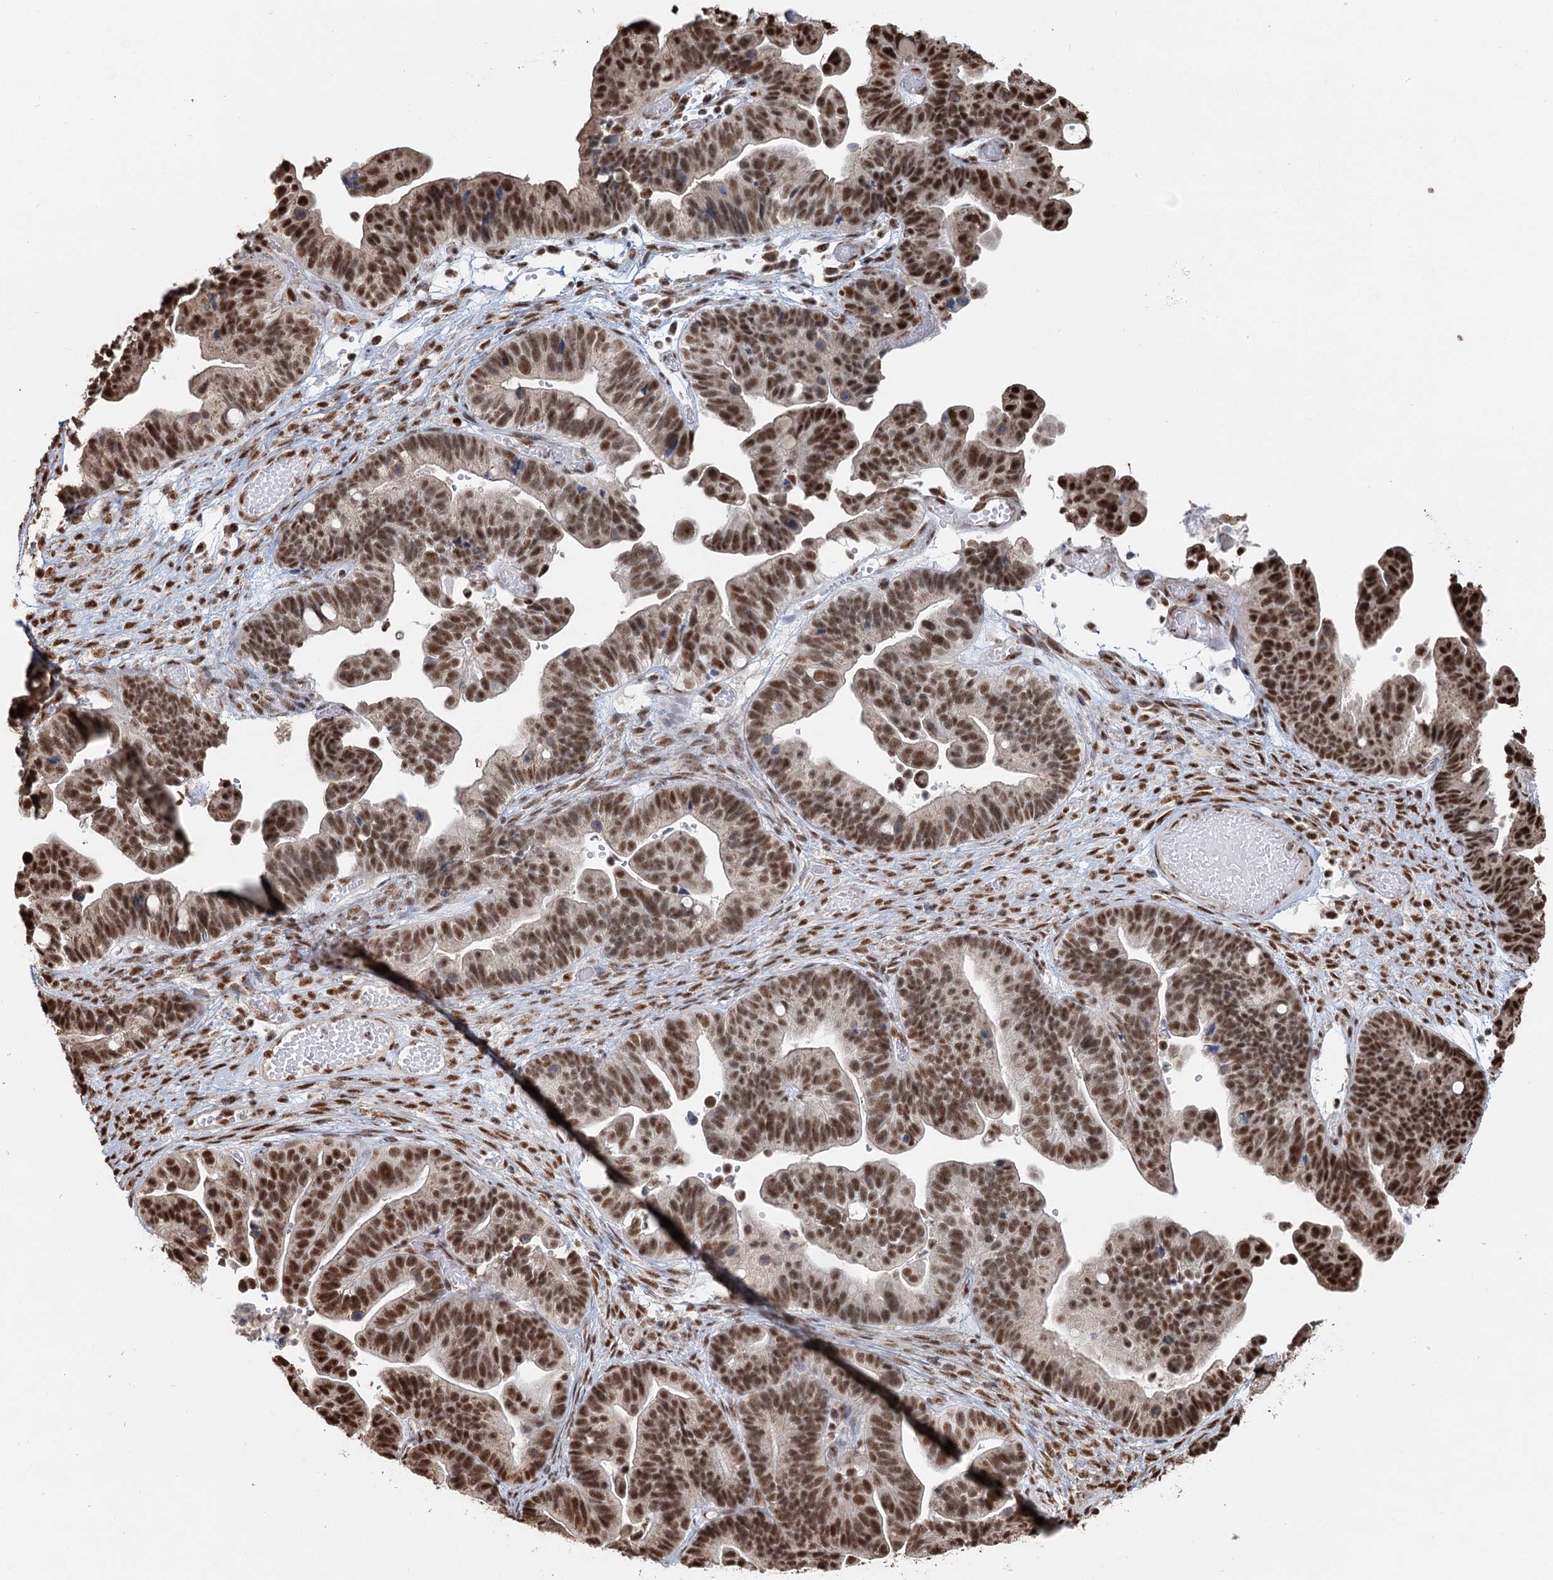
{"staining": {"intensity": "strong", "quantity": ">75%", "location": "nuclear"}, "tissue": "ovarian cancer", "cell_type": "Tumor cells", "image_type": "cancer", "snomed": [{"axis": "morphology", "description": "Cystadenocarcinoma, serous, NOS"}, {"axis": "topography", "description": "Ovary"}], "caption": "IHC of ovarian cancer (serous cystadenocarcinoma) shows high levels of strong nuclear staining in about >75% of tumor cells. The staining was performed using DAB (3,3'-diaminobenzidine), with brown indicating positive protein expression. Nuclei are stained blue with hematoxylin.", "gene": "GPALPP1", "patient": {"sex": "female", "age": 56}}